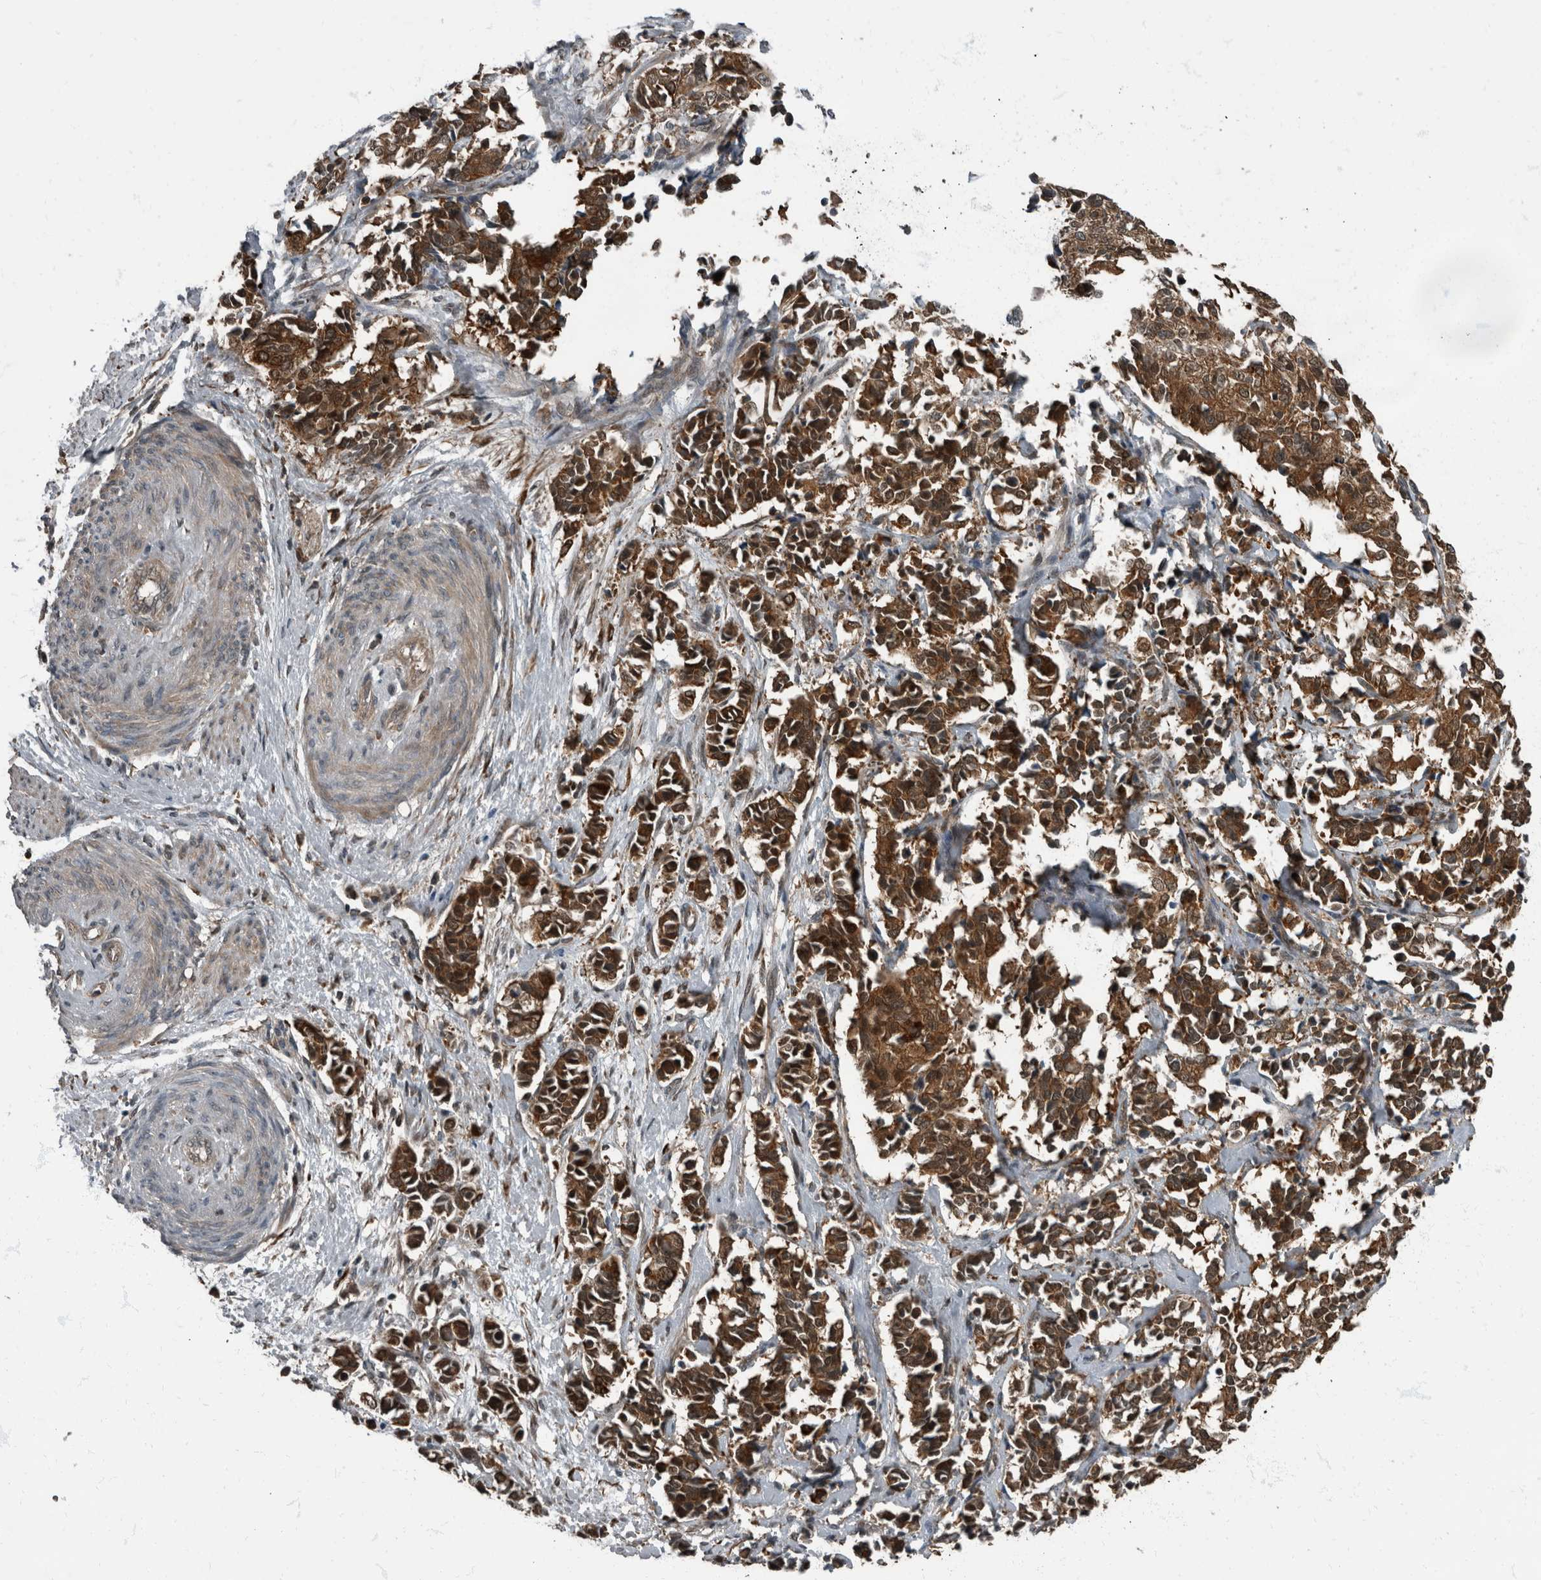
{"staining": {"intensity": "strong", "quantity": ">75%", "location": "cytoplasmic/membranous"}, "tissue": "cervical cancer", "cell_type": "Tumor cells", "image_type": "cancer", "snomed": [{"axis": "morphology", "description": "Normal tissue, NOS"}, {"axis": "morphology", "description": "Squamous cell carcinoma, NOS"}, {"axis": "topography", "description": "Cervix"}], "caption": "This image shows cervical cancer stained with immunohistochemistry (IHC) to label a protein in brown. The cytoplasmic/membranous of tumor cells show strong positivity for the protein. Nuclei are counter-stained blue.", "gene": "RABGGTB", "patient": {"sex": "female", "age": 35}}